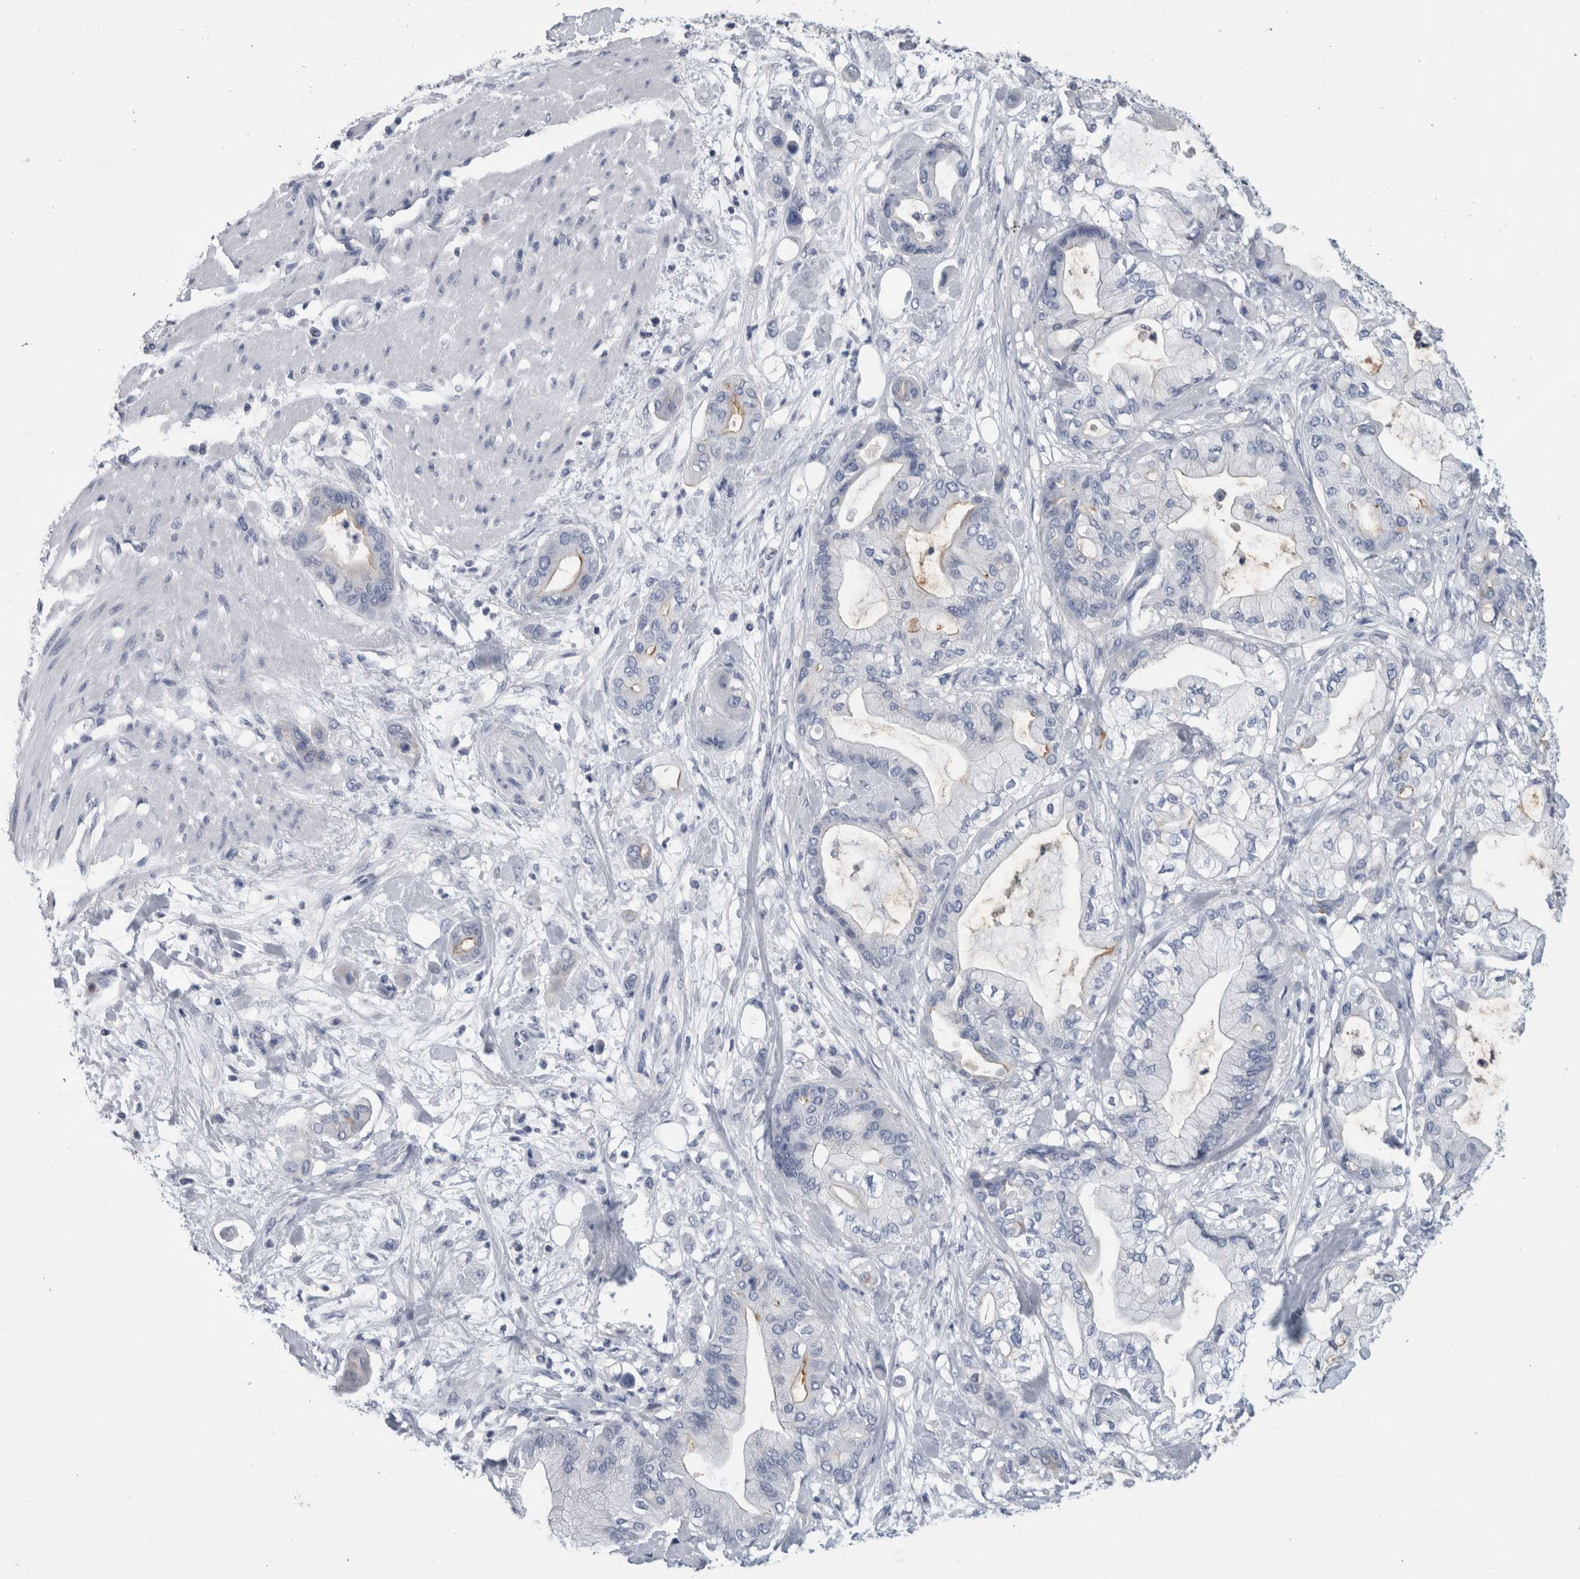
{"staining": {"intensity": "negative", "quantity": "none", "location": "none"}, "tissue": "pancreatic cancer", "cell_type": "Tumor cells", "image_type": "cancer", "snomed": [{"axis": "morphology", "description": "Adenocarcinoma, NOS"}, {"axis": "morphology", "description": "Adenocarcinoma, metastatic, NOS"}, {"axis": "topography", "description": "Lymph node"}, {"axis": "topography", "description": "Pancreas"}, {"axis": "topography", "description": "Duodenum"}], "caption": "High power microscopy image of an IHC micrograph of pancreatic cancer (adenocarcinoma), revealing no significant staining in tumor cells.", "gene": "ANKFY1", "patient": {"sex": "female", "age": 64}}